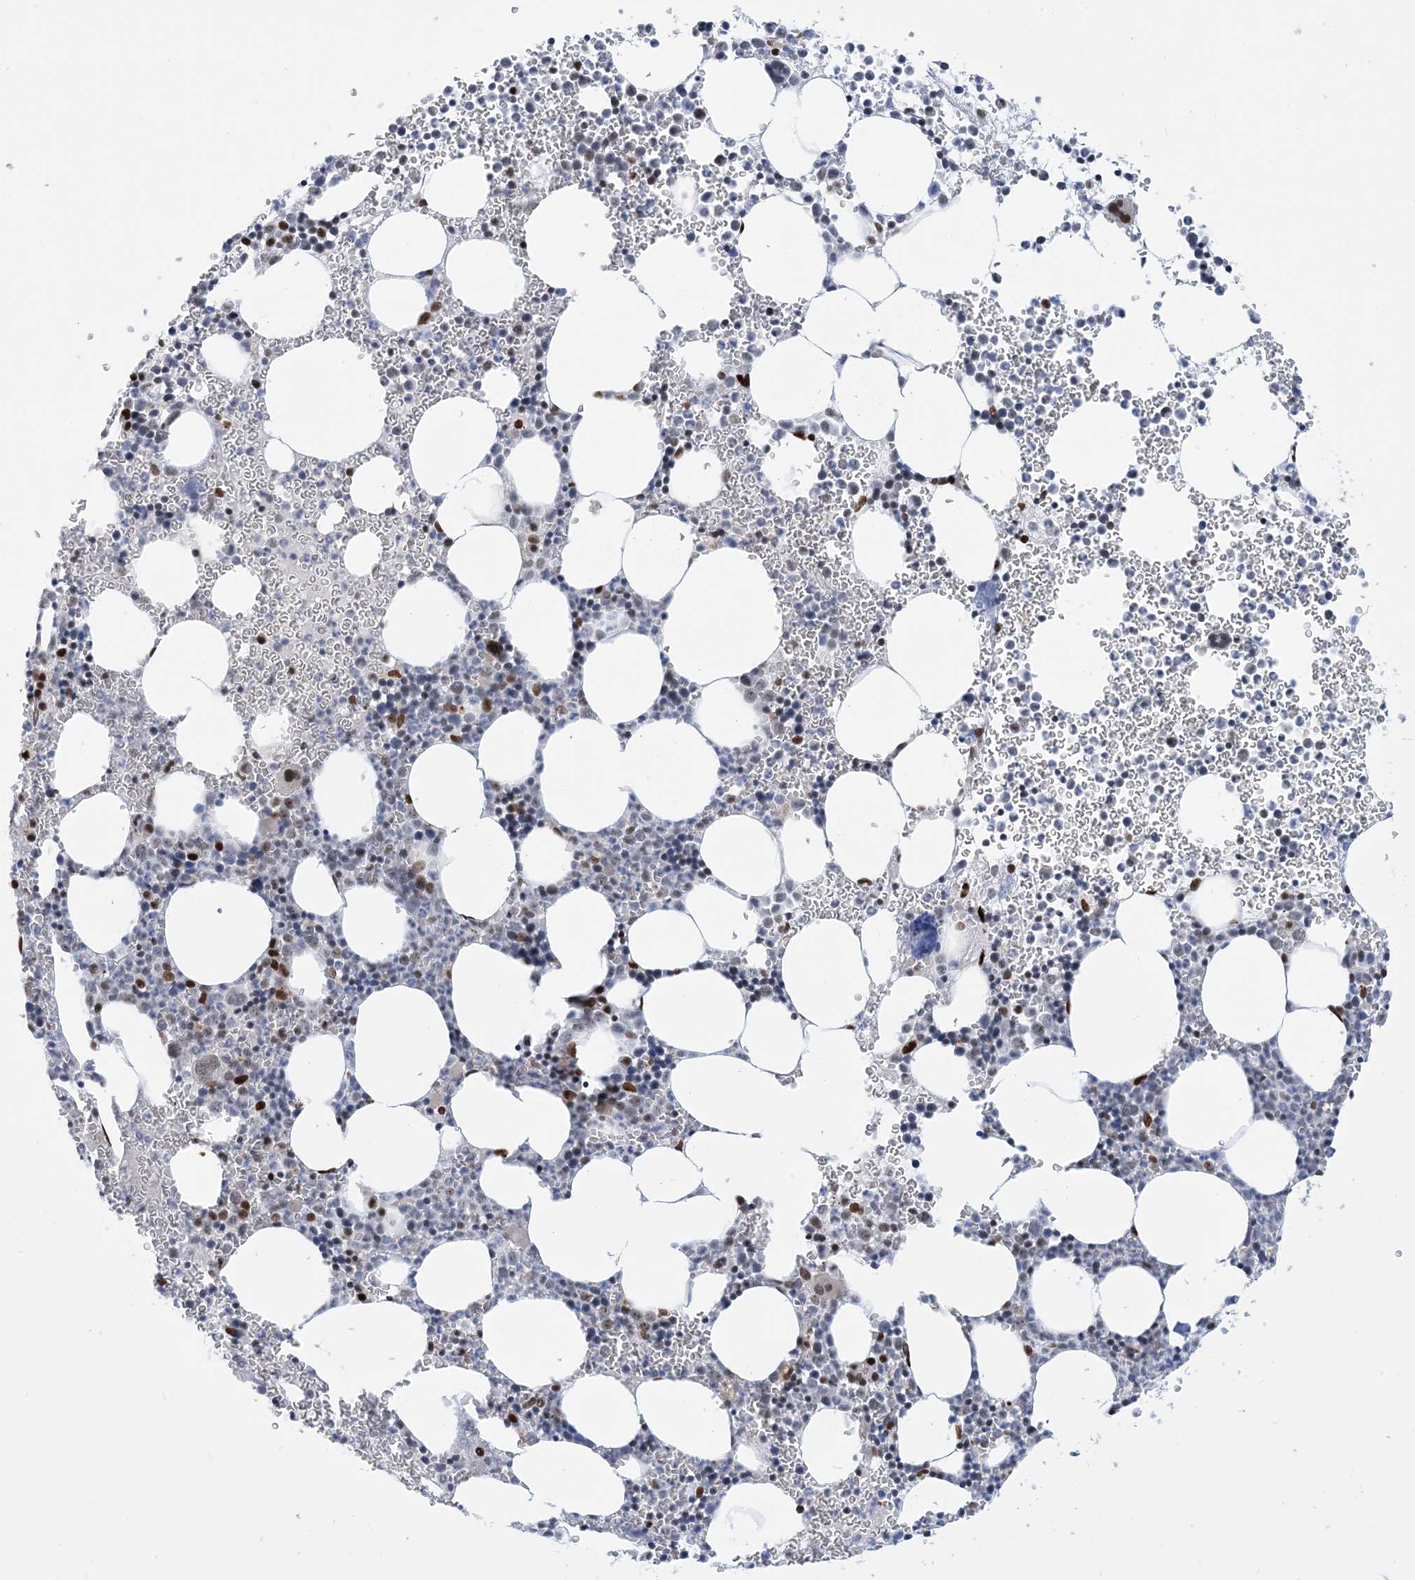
{"staining": {"intensity": "strong", "quantity": "25%-75%", "location": "nuclear"}, "tissue": "bone marrow", "cell_type": "Hematopoietic cells", "image_type": "normal", "snomed": [{"axis": "morphology", "description": "Normal tissue, NOS"}, {"axis": "topography", "description": "Bone marrow"}], "caption": "Protein staining of normal bone marrow demonstrates strong nuclear positivity in approximately 25%-75% of hematopoietic cells.", "gene": "TSPYL1", "patient": {"sex": "female", "age": 78}}